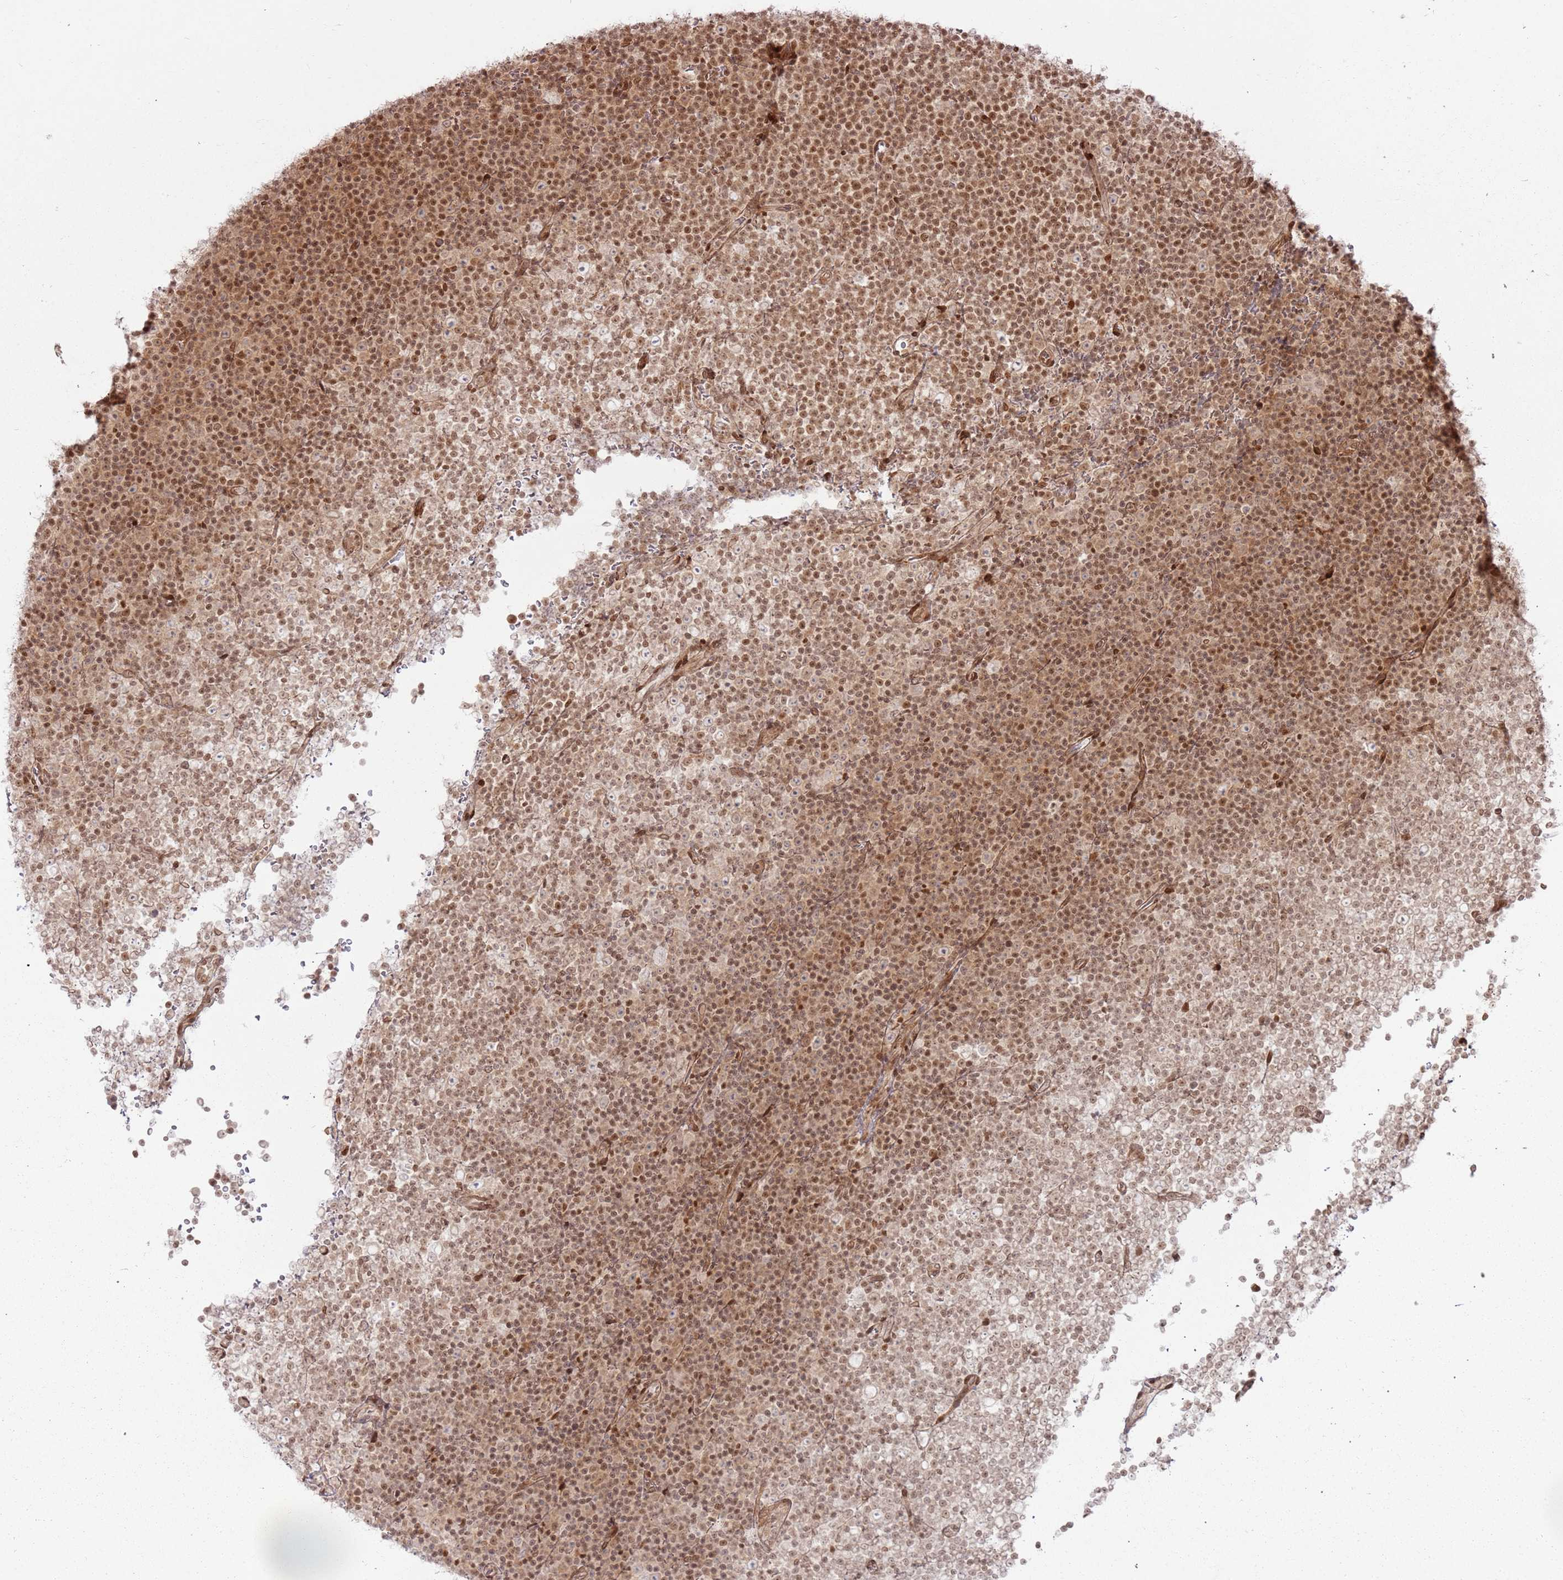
{"staining": {"intensity": "moderate", "quantity": ">75%", "location": "nuclear"}, "tissue": "lymphoma", "cell_type": "Tumor cells", "image_type": "cancer", "snomed": [{"axis": "morphology", "description": "Malignant lymphoma, non-Hodgkin's type, Low grade"}, {"axis": "topography", "description": "Lymph node"}], "caption": "Immunohistochemistry (IHC) staining of low-grade malignant lymphoma, non-Hodgkin's type, which shows medium levels of moderate nuclear expression in about >75% of tumor cells indicating moderate nuclear protein expression. The staining was performed using DAB (brown) for protein detection and nuclei were counterstained in hematoxylin (blue).", "gene": "KLHL36", "patient": {"sex": "female", "age": 67}}